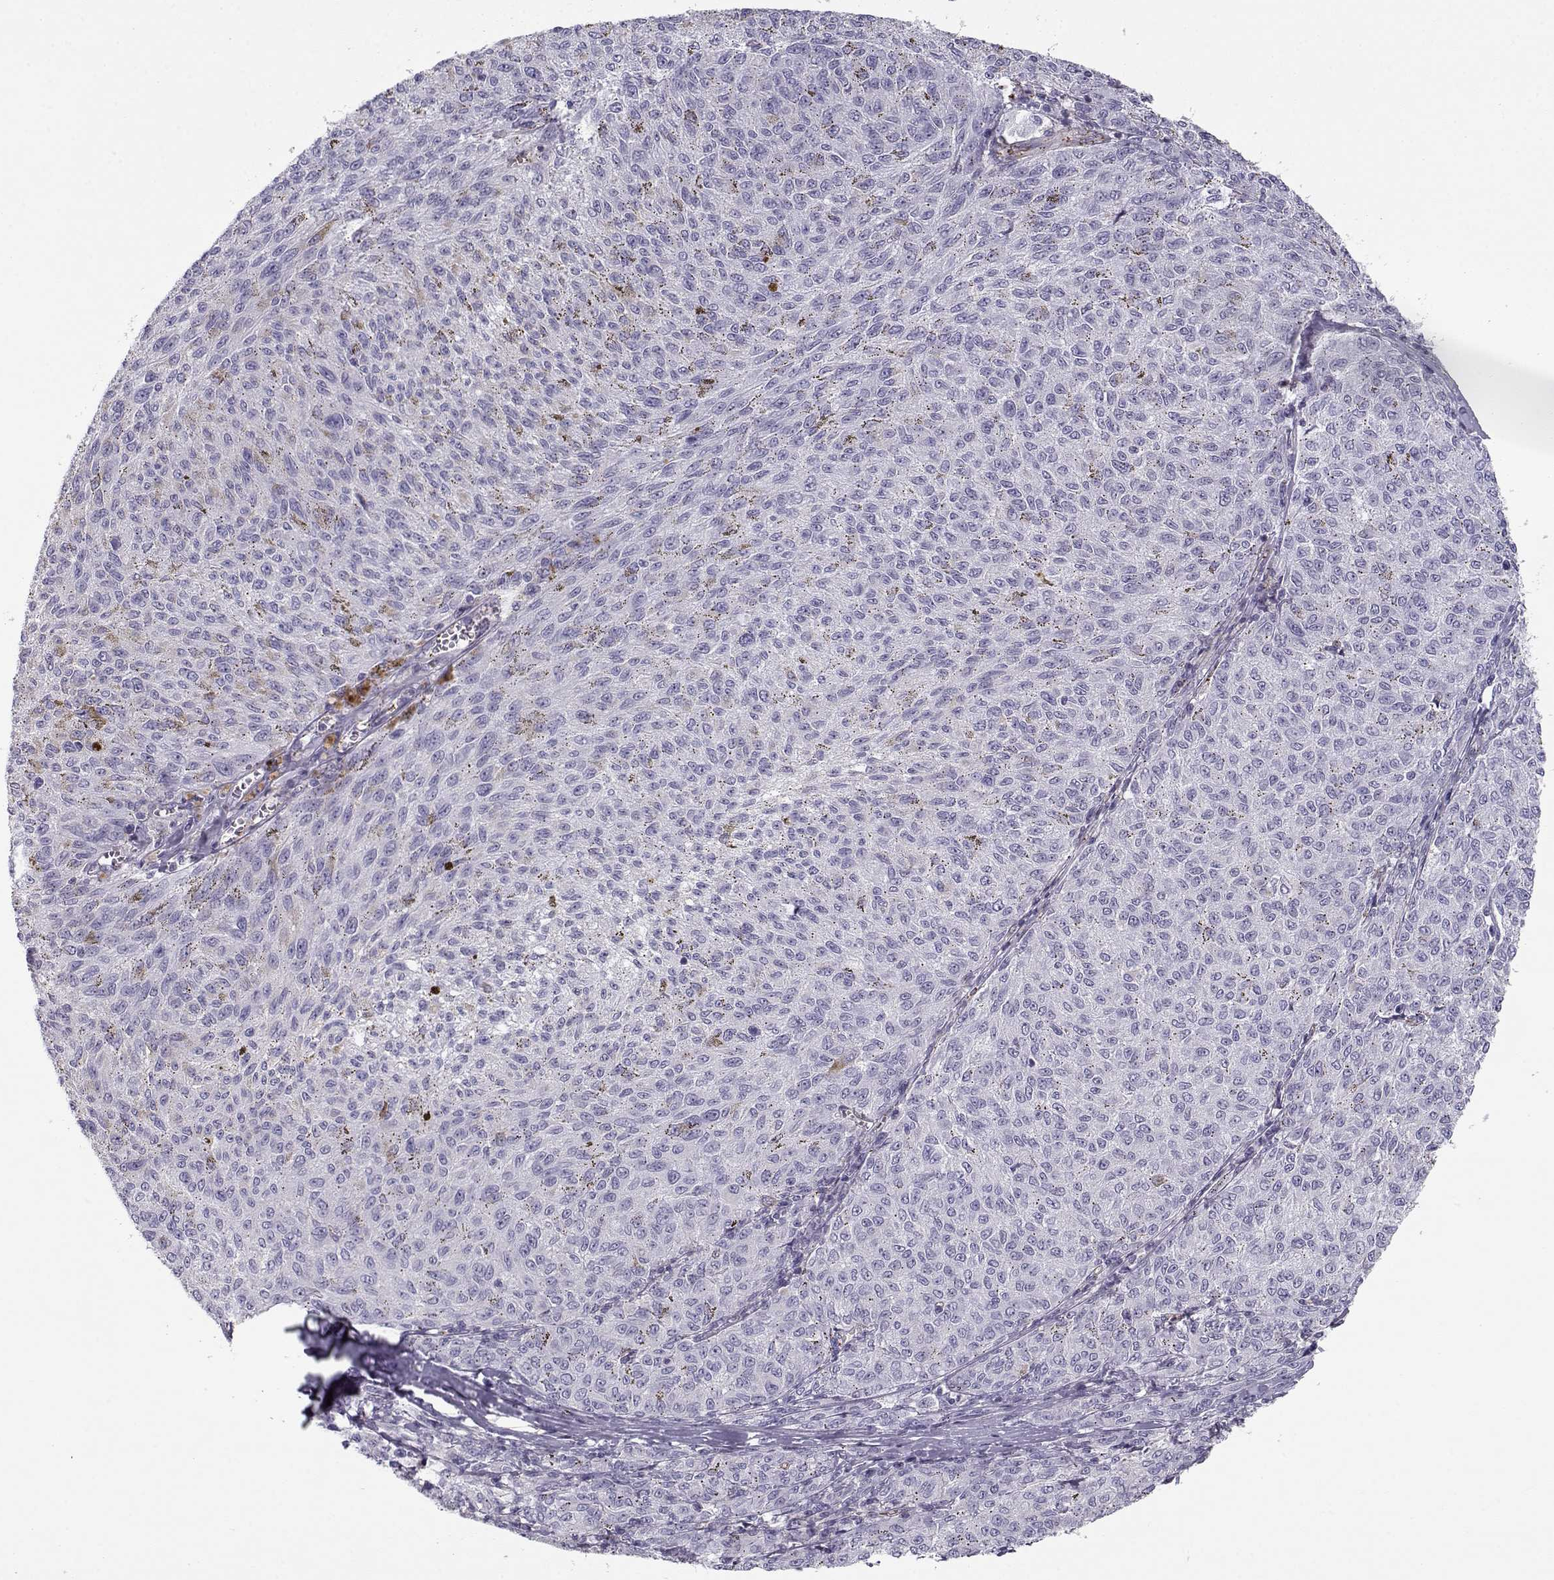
{"staining": {"intensity": "negative", "quantity": "none", "location": "none"}, "tissue": "melanoma", "cell_type": "Tumor cells", "image_type": "cancer", "snomed": [{"axis": "morphology", "description": "Malignant melanoma, NOS"}, {"axis": "topography", "description": "Skin"}], "caption": "Protein analysis of melanoma shows no significant positivity in tumor cells.", "gene": "MYO1A", "patient": {"sex": "female", "age": 72}}